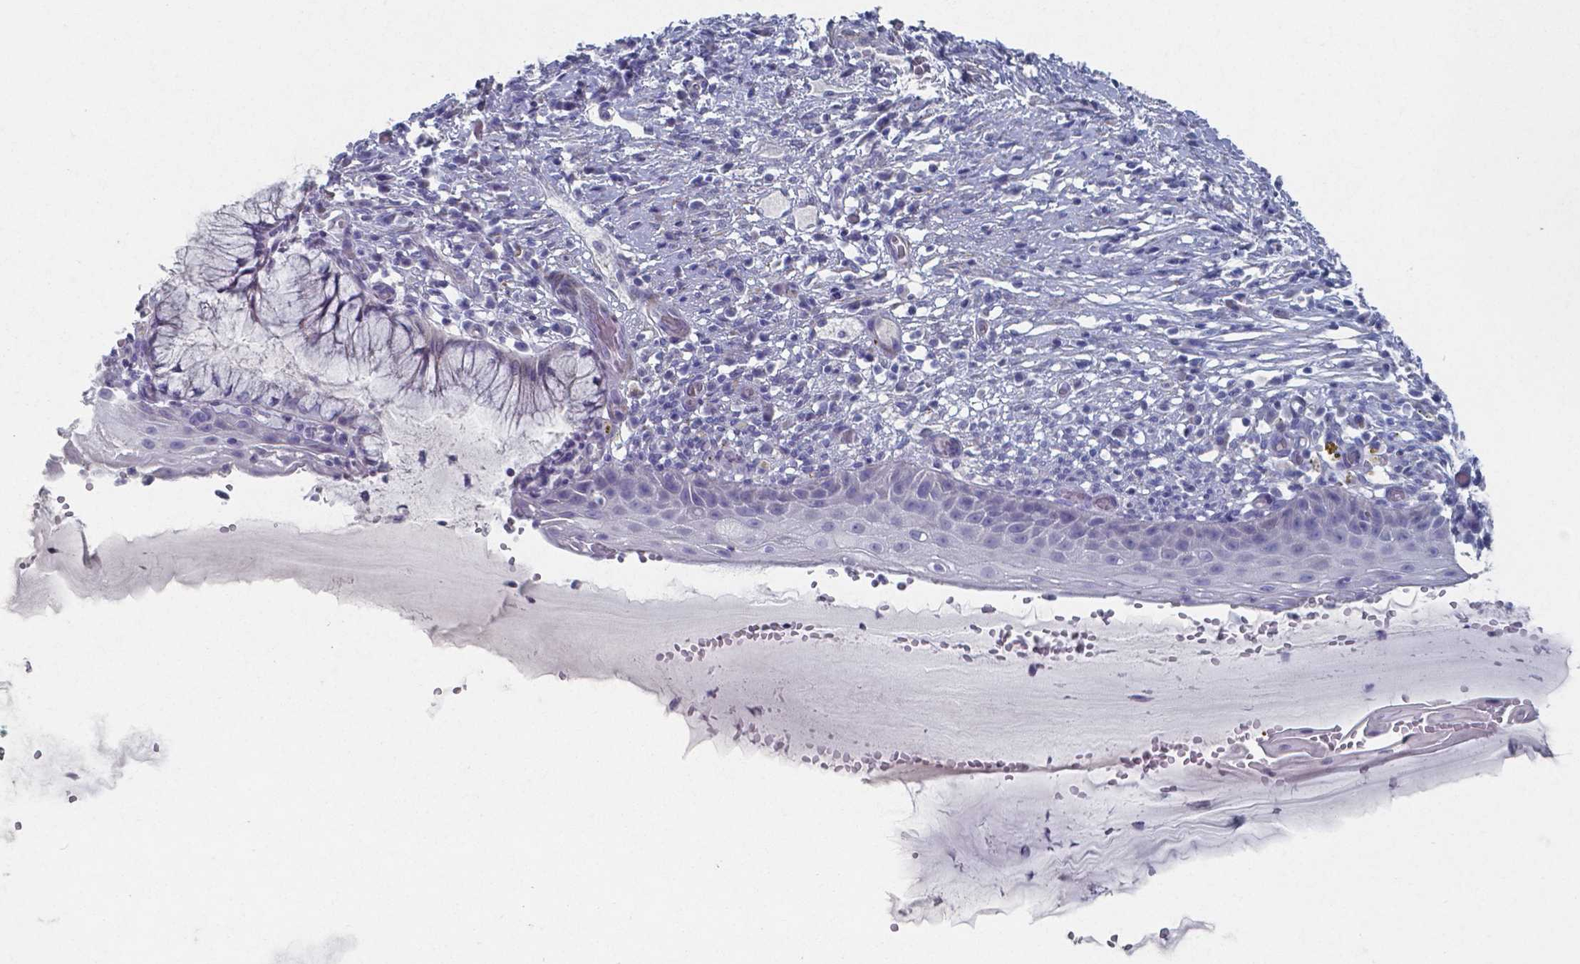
{"staining": {"intensity": "negative", "quantity": "none", "location": "none"}, "tissue": "cervix", "cell_type": "Glandular cells", "image_type": "normal", "snomed": [{"axis": "morphology", "description": "Normal tissue, NOS"}, {"axis": "topography", "description": "Cervix"}], "caption": "This is an immunohistochemistry (IHC) photomicrograph of unremarkable human cervix. There is no staining in glandular cells.", "gene": "PLA2R1", "patient": {"sex": "female", "age": 37}}